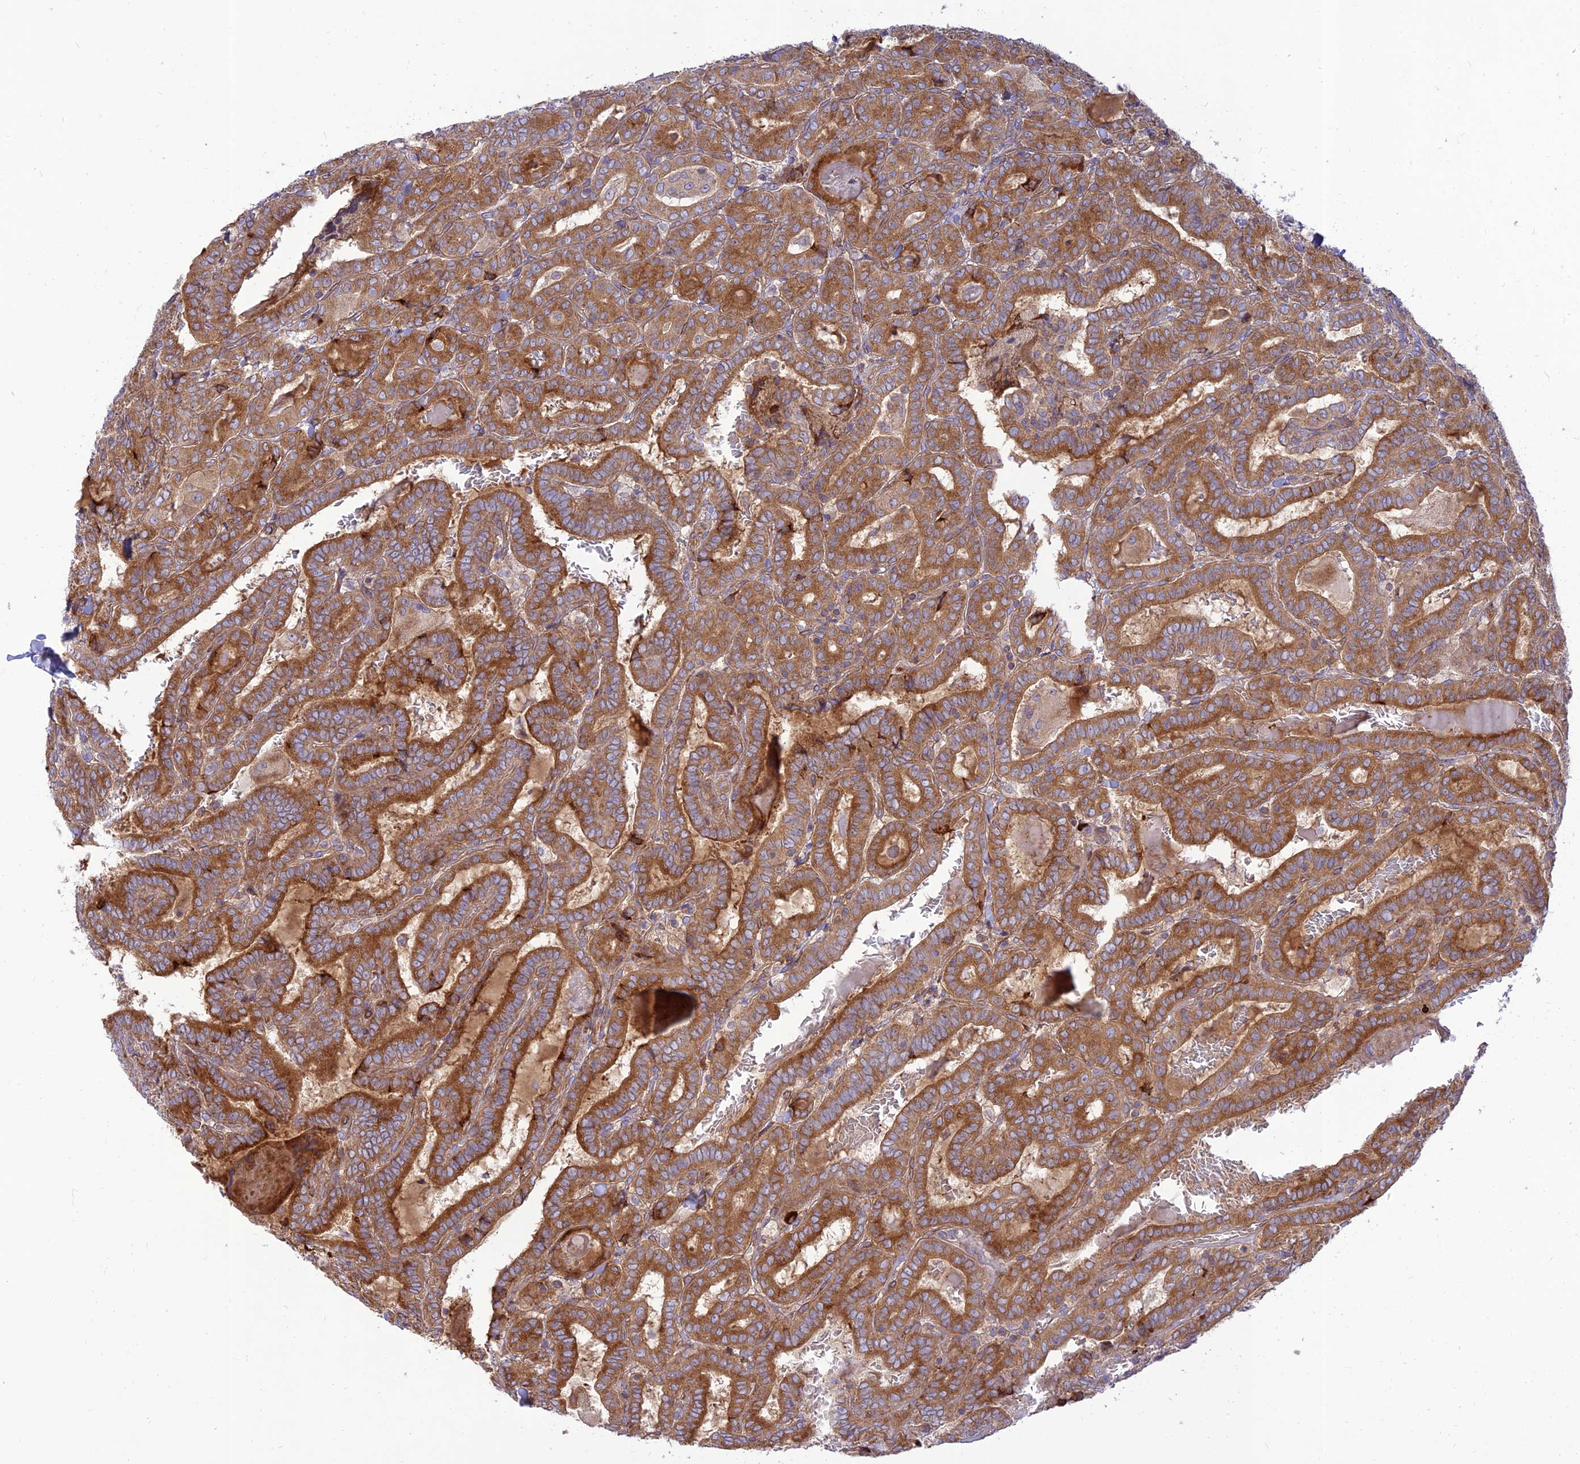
{"staining": {"intensity": "moderate", "quantity": ">75%", "location": "cytoplasmic/membranous"}, "tissue": "thyroid cancer", "cell_type": "Tumor cells", "image_type": "cancer", "snomed": [{"axis": "morphology", "description": "Papillary adenocarcinoma, NOS"}, {"axis": "topography", "description": "Thyroid gland"}], "caption": "Thyroid cancer stained with a protein marker exhibits moderate staining in tumor cells.", "gene": "PIMREG", "patient": {"sex": "female", "age": 72}}